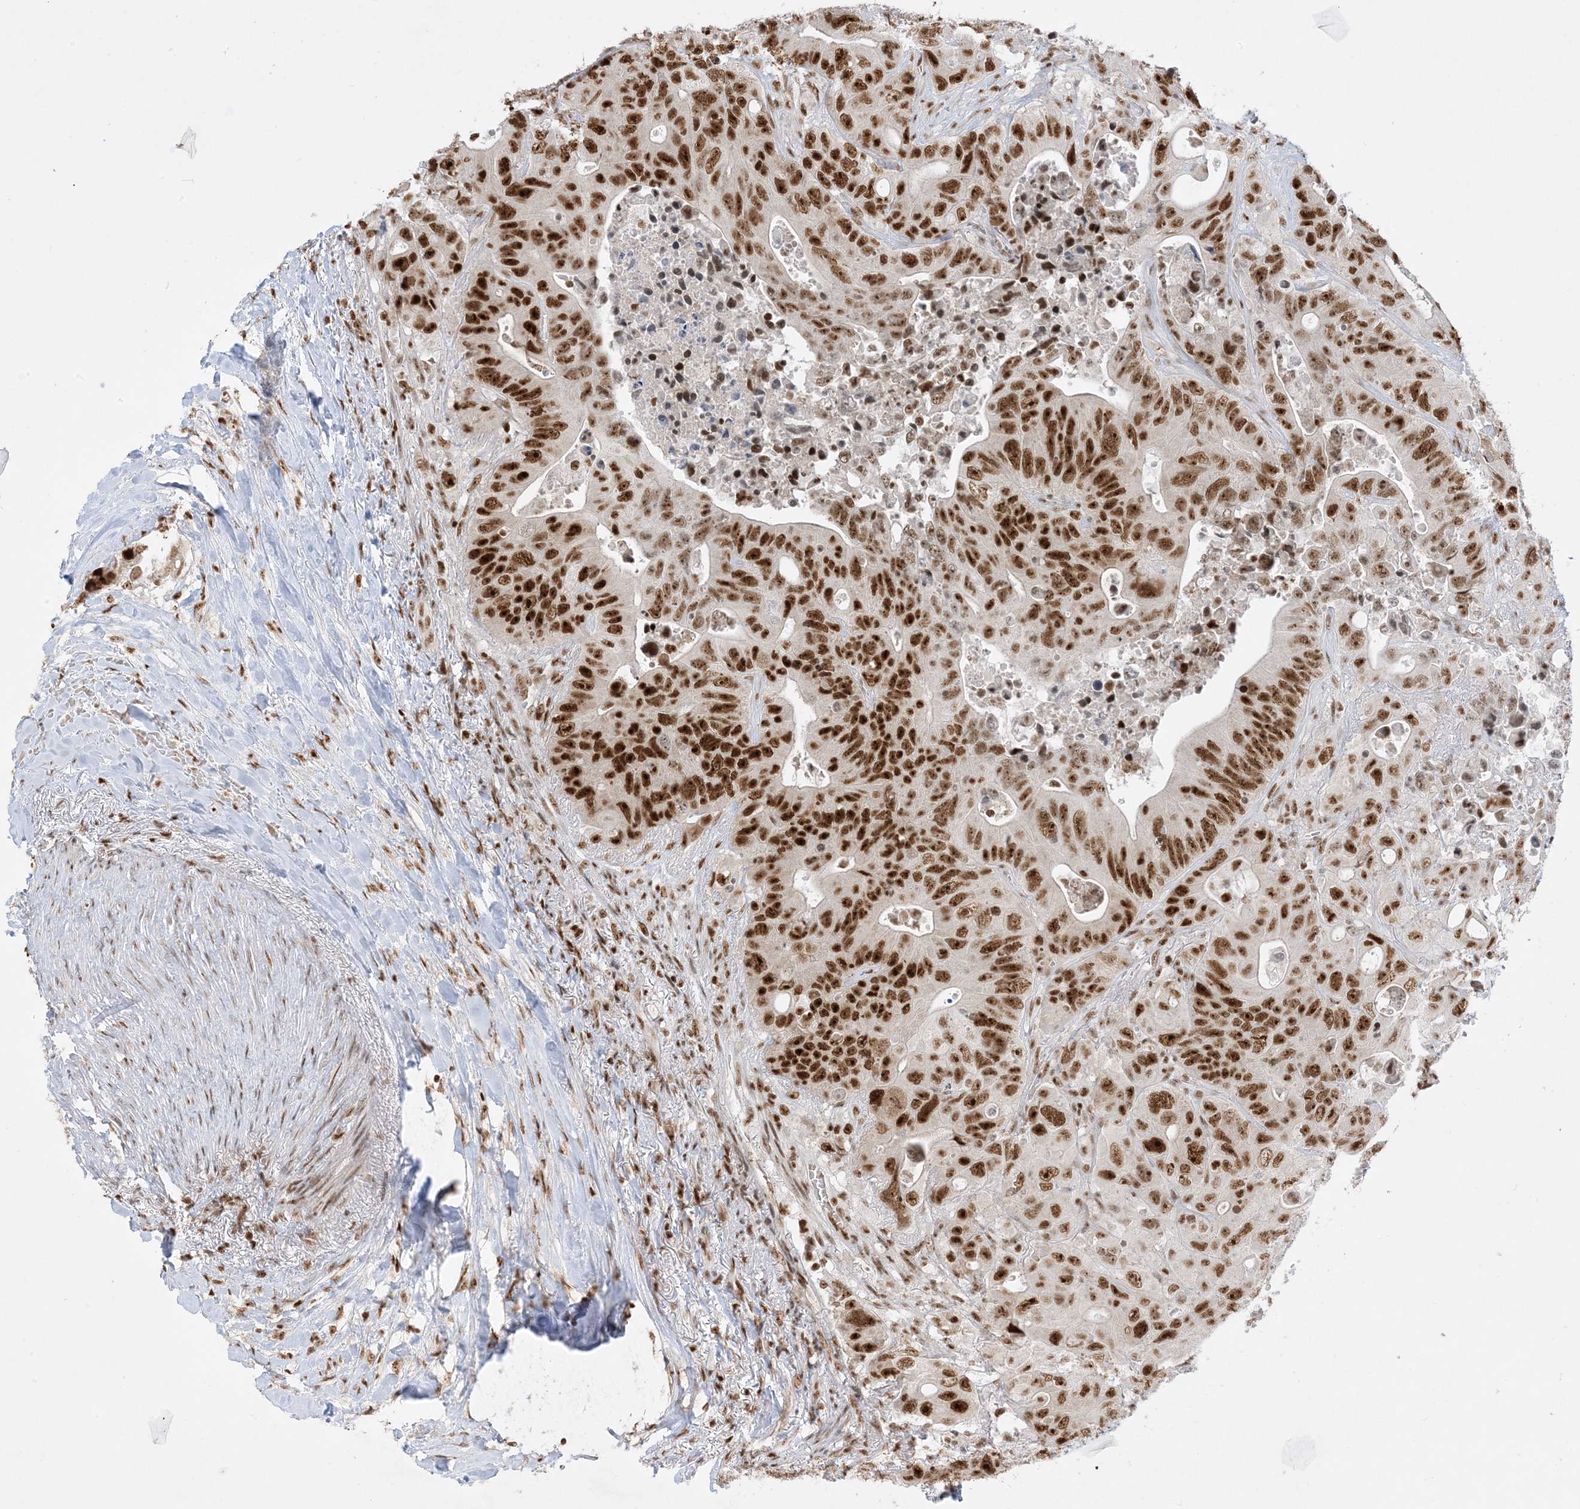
{"staining": {"intensity": "strong", "quantity": ">75%", "location": "nuclear"}, "tissue": "colorectal cancer", "cell_type": "Tumor cells", "image_type": "cancer", "snomed": [{"axis": "morphology", "description": "Adenocarcinoma, NOS"}, {"axis": "topography", "description": "Colon"}], "caption": "Immunohistochemistry (IHC) of human colorectal cancer (adenocarcinoma) shows high levels of strong nuclear expression in about >75% of tumor cells.", "gene": "PPIL2", "patient": {"sex": "female", "age": 46}}